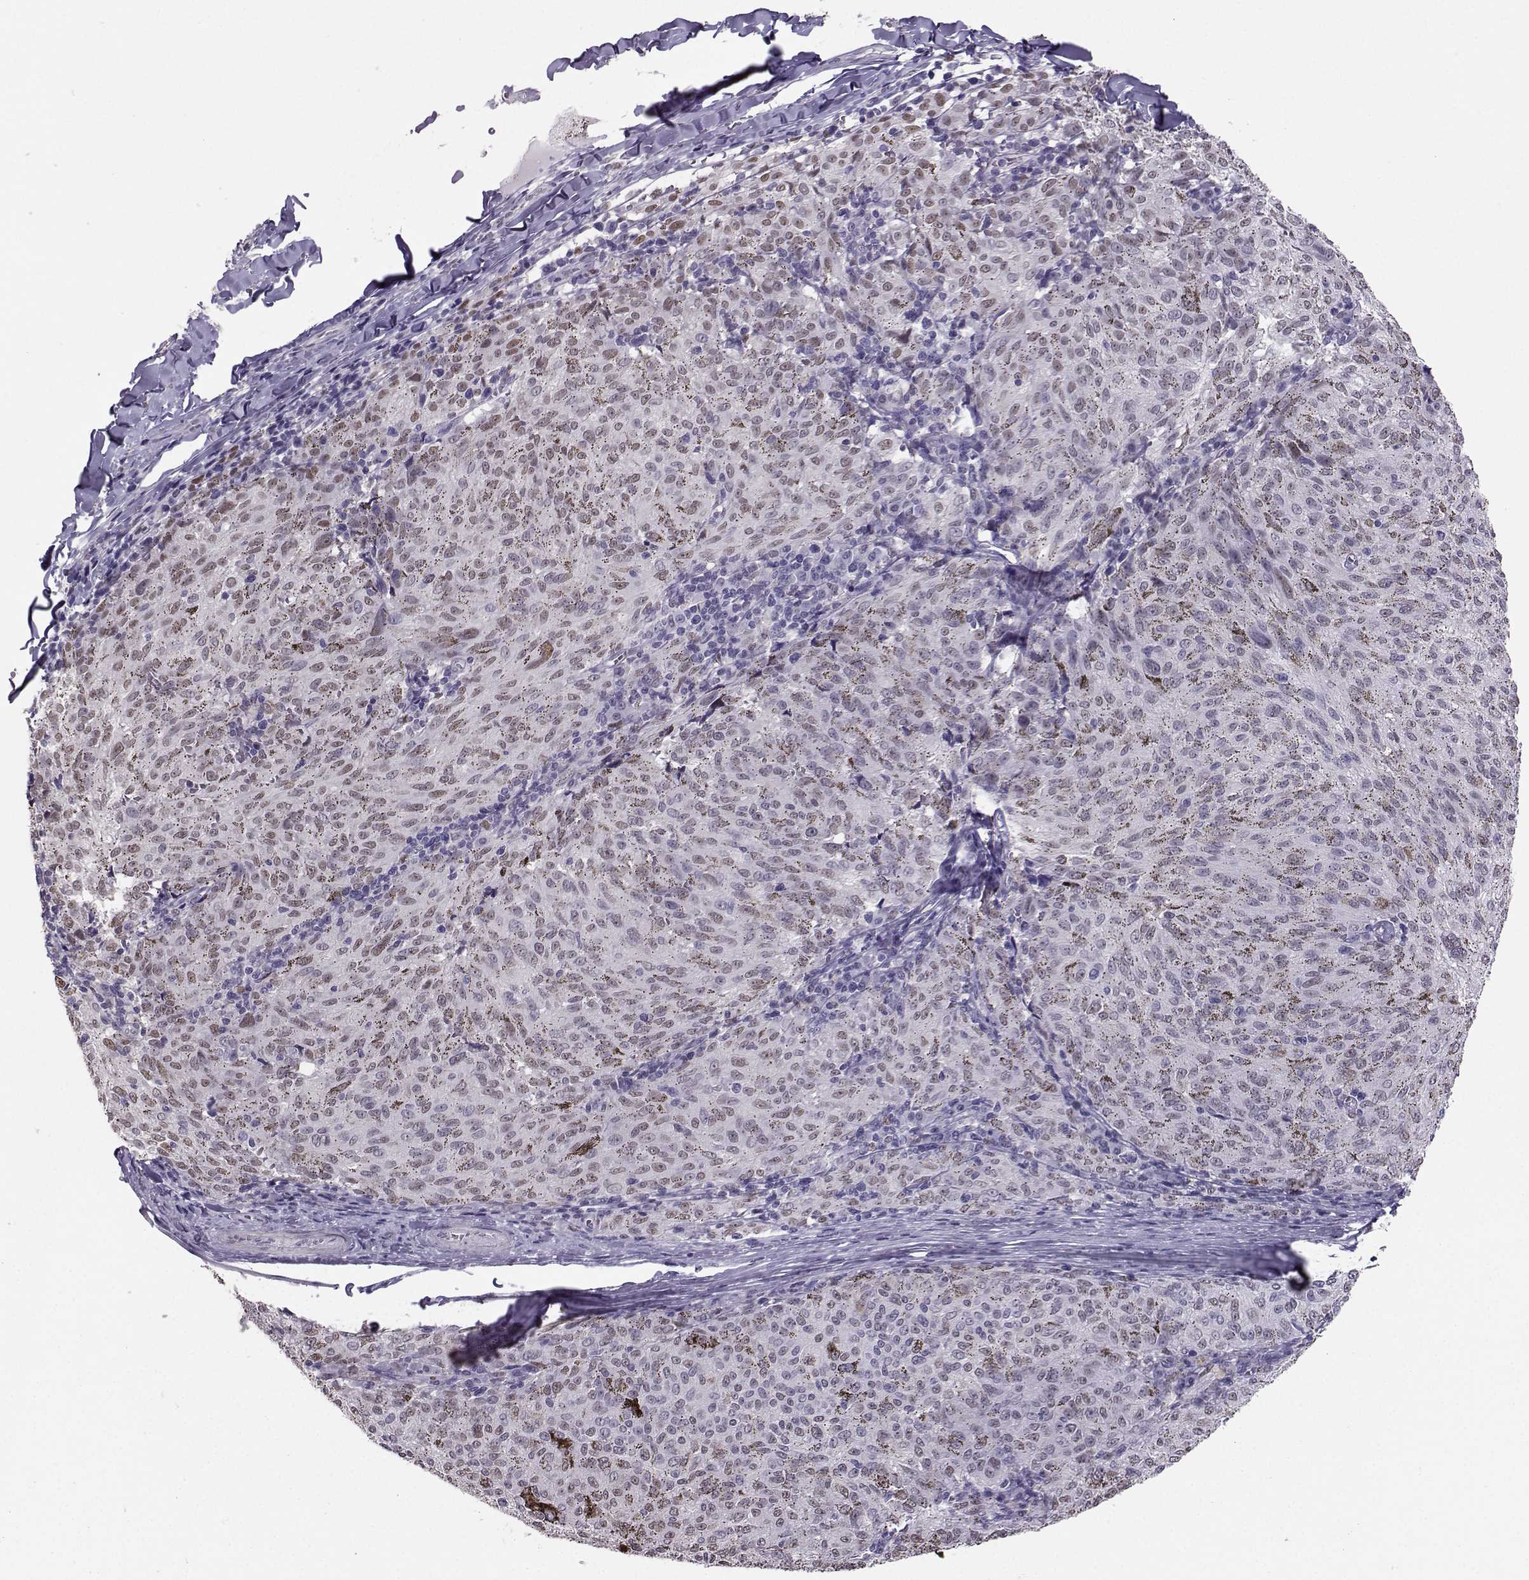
{"staining": {"intensity": "weak", "quantity": "<25%", "location": "nuclear"}, "tissue": "melanoma", "cell_type": "Tumor cells", "image_type": "cancer", "snomed": [{"axis": "morphology", "description": "Malignant melanoma, NOS"}, {"axis": "topography", "description": "Skin"}], "caption": "A histopathology image of melanoma stained for a protein displays no brown staining in tumor cells.", "gene": "TEDC2", "patient": {"sex": "female", "age": 72}}